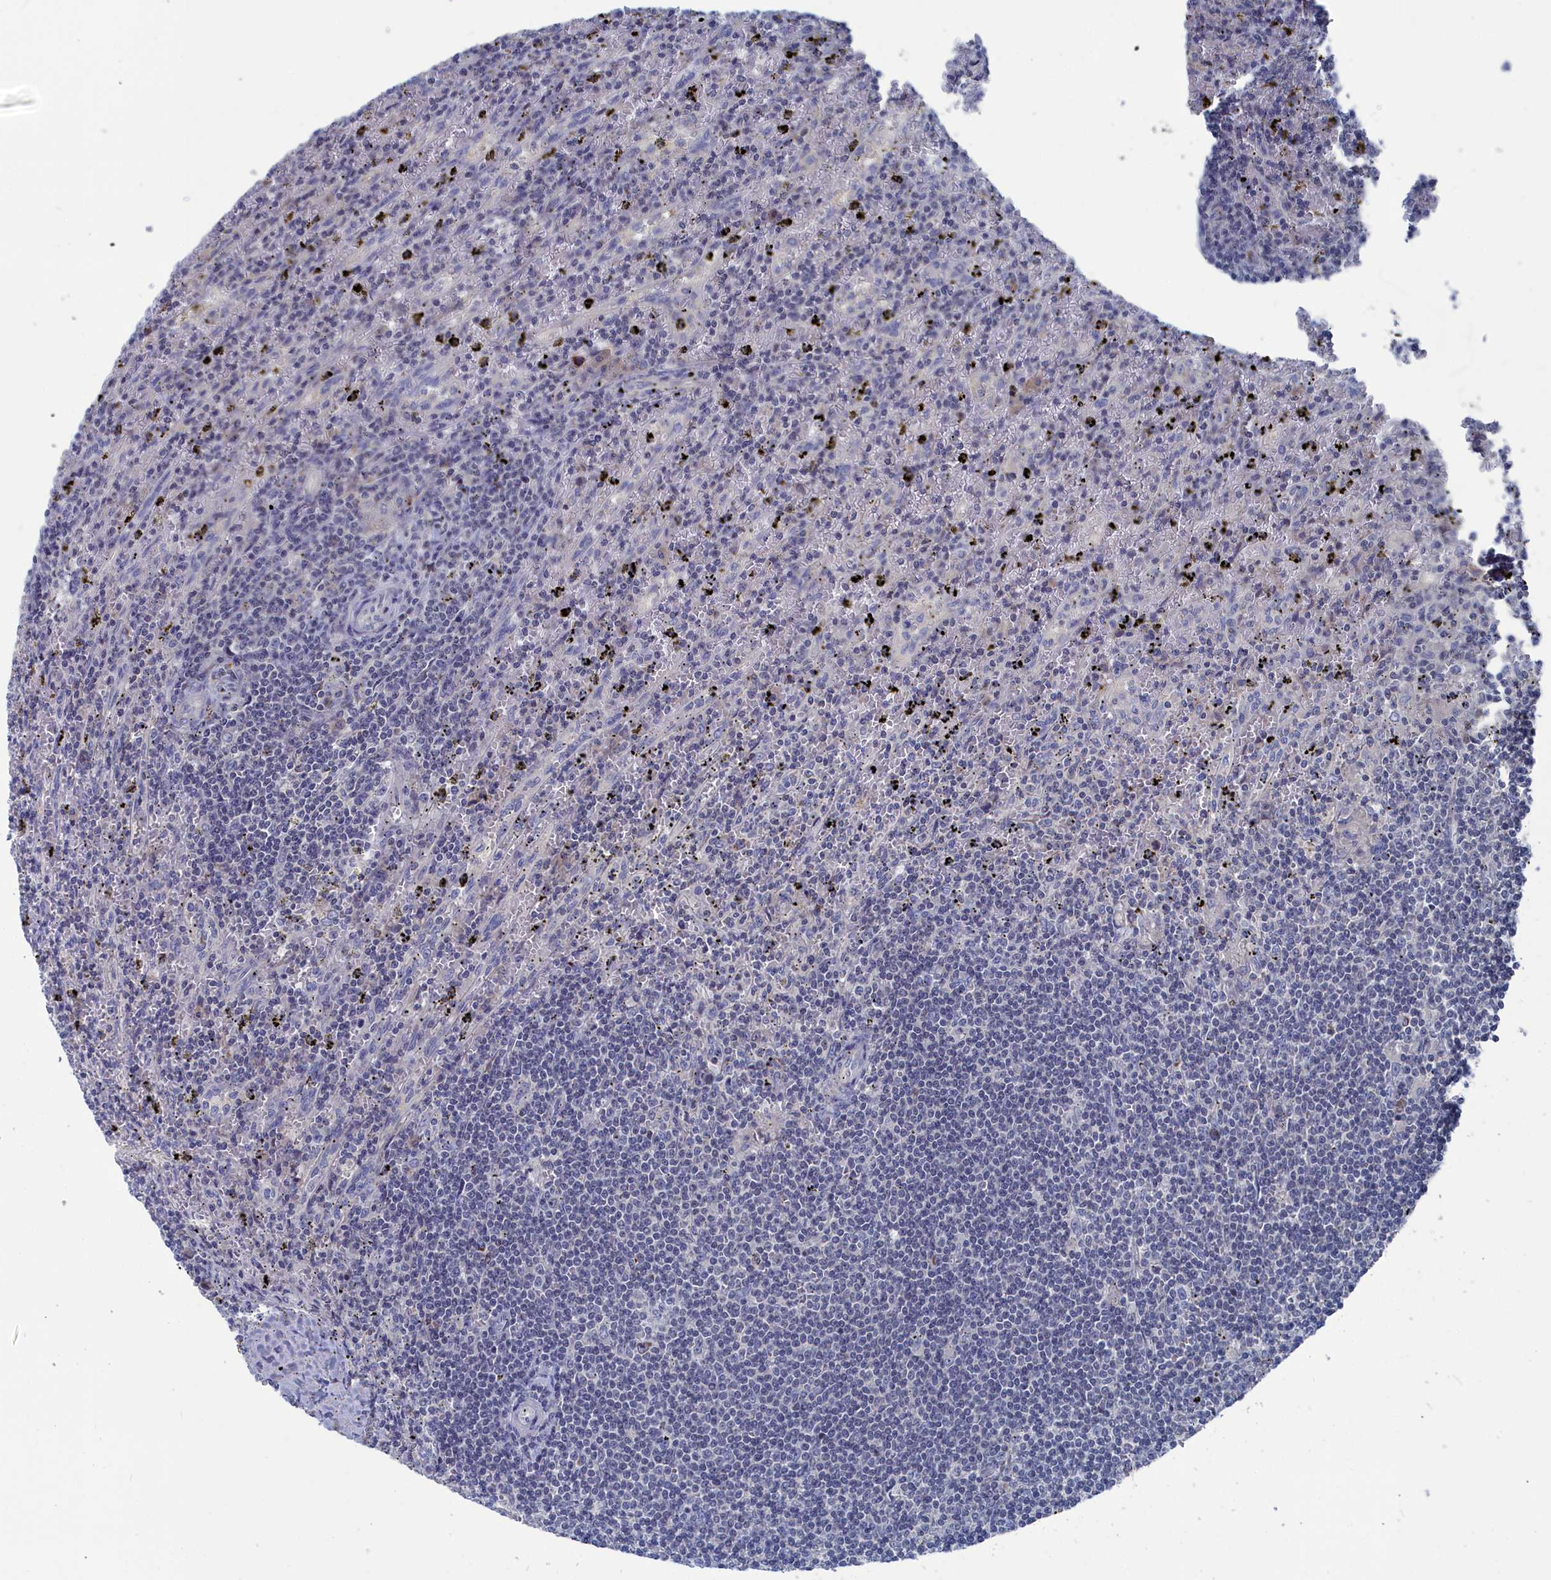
{"staining": {"intensity": "negative", "quantity": "none", "location": "none"}, "tissue": "lymphoma", "cell_type": "Tumor cells", "image_type": "cancer", "snomed": [{"axis": "morphology", "description": "Malignant lymphoma, non-Hodgkin's type, Low grade"}, {"axis": "topography", "description": "Spleen"}], "caption": "High power microscopy photomicrograph of an immunohistochemistry histopathology image of low-grade malignant lymphoma, non-Hodgkin's type, revealing no significant positivity in tumor cells.", "gene": "CEND1", "patient": {"sex": "male", "age": 76}}